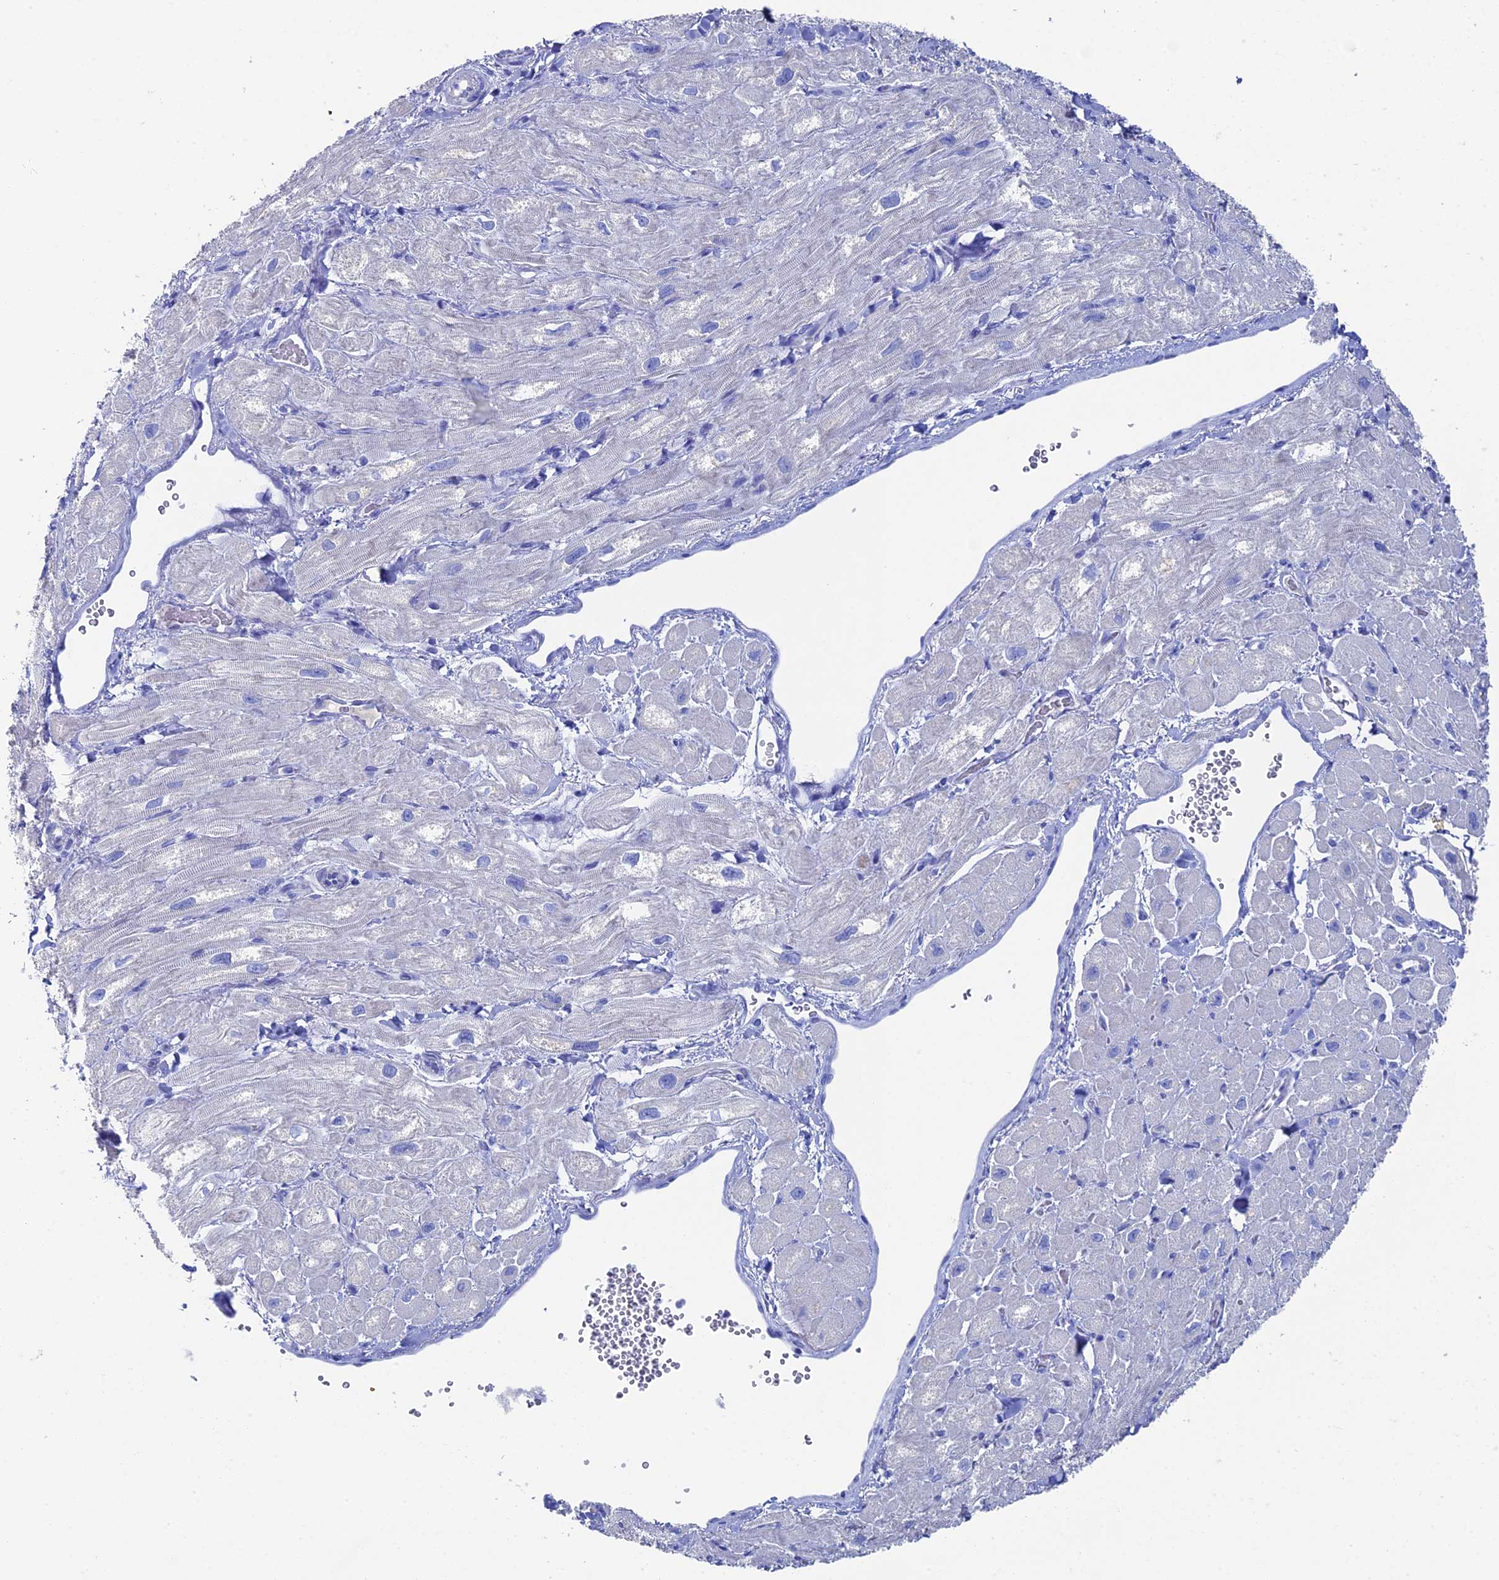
{"staining": {"intensity": "weak", "quantity": "<25%", "location": "cytoplasmic/membranous"}, "tissue": "heart muscle", "cell_type": "Cardiomyocytes", "image_type": "normal", "snomed": [{"axis": "morphology", "description": "Normal tissue, NOS"}, {"axis": "topography", "description": "Heart"}], "caption": "The micrograph displays no staining of cardiomyocytes in unremarkable heart muscle. (Brightfield microscopy of DAB (3,3'-diaminobenzidine) immunohistochemistry (IHC) at high magnification).", "gene": "UNC119", "patient": {"sex": "male", "age": 65}}